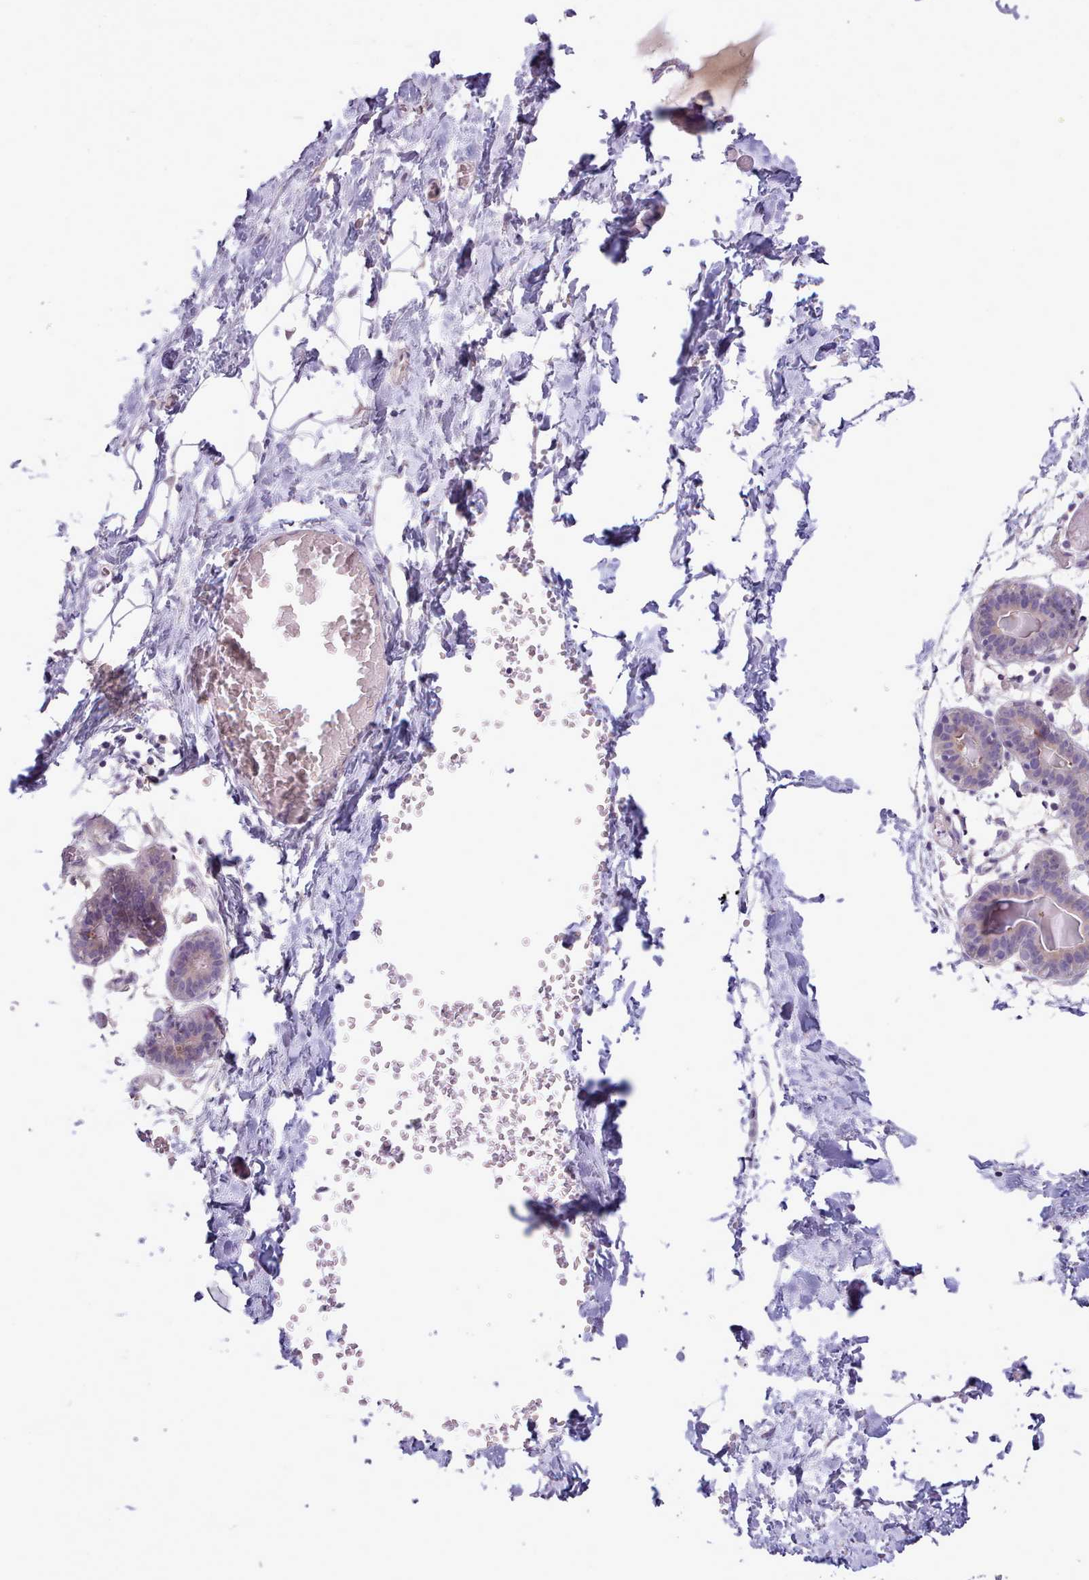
{"staining": {"intensity": "negative", "quantity": "none", "location": "none"}, "tissue": "breast", "cell_type": "Adipocytes", "image_type": "normal", "snomed": [{"axis": "morphology", "description": "Normal tissue, NOS"}, {"axis": "topography", "description": "Breast"}], "caption": "The image exhibits no significant positivity in adipocytes of breast.", "gene": "CYP2A13", "patient": {"sex": "female", "age": 27}}